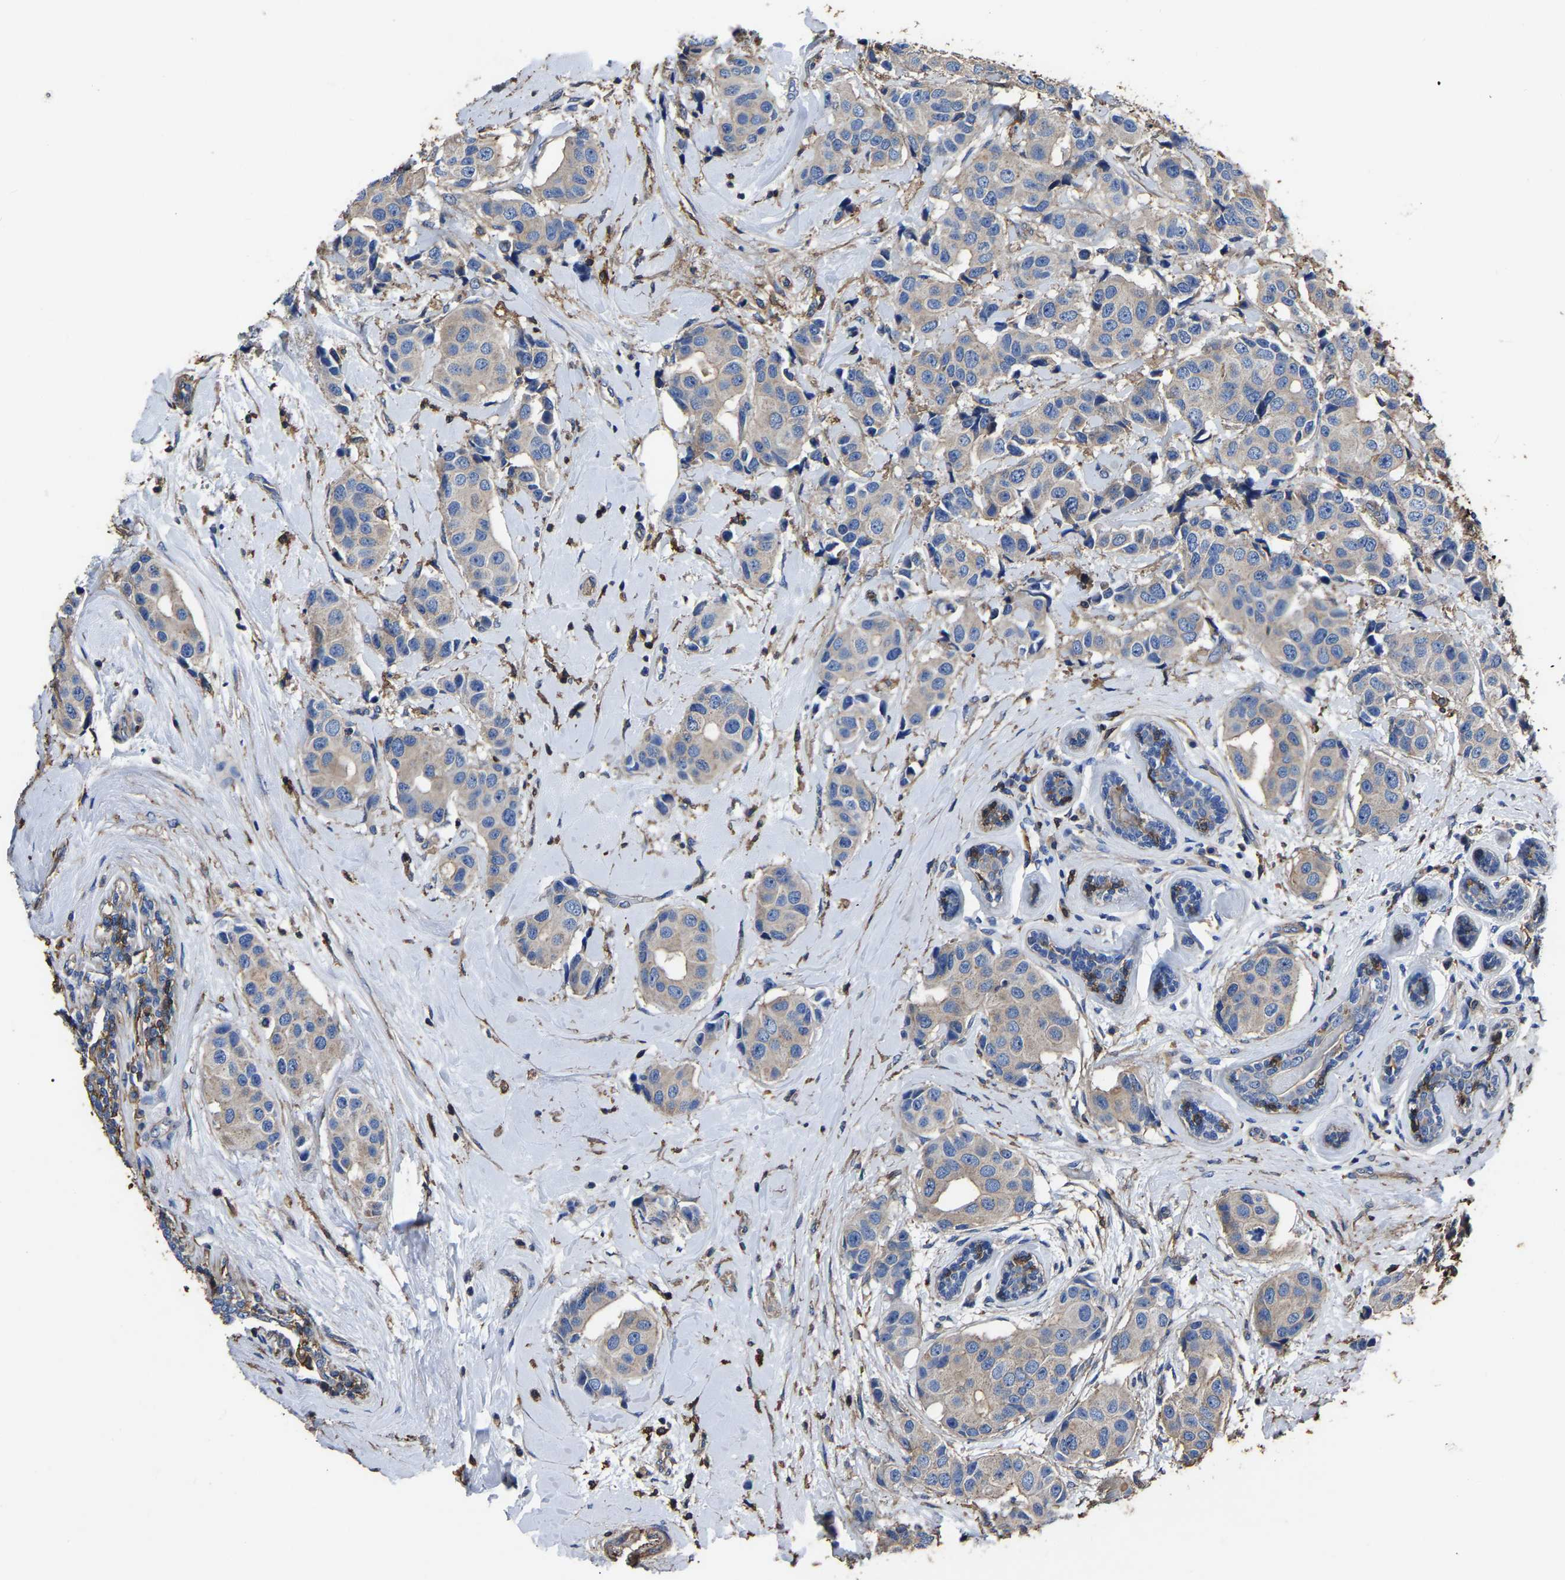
{"staining": {"intensity": "negative", "quantity": "none", "location": "none"}, "tissue": "breast cancer", "cell_type": "Tumor cells", "image_type": "cancer", "snomed": [{"axis": "morphology", "description": "Normal tissue, NOS"}, {"axis": "morphology", "description": "Duct carcinoma"}, {"axis": "topography", "description": "Breast"}], "caption": "Immunohistochemistry (IHC) of breast cancer displays no staining in tumor cells. (DAB (3,3'-diaminobenzidine) IHC with hematoxylin counter stain).", "gene": "ARMT1", "patient": {"sex": "female", "age": 39}}